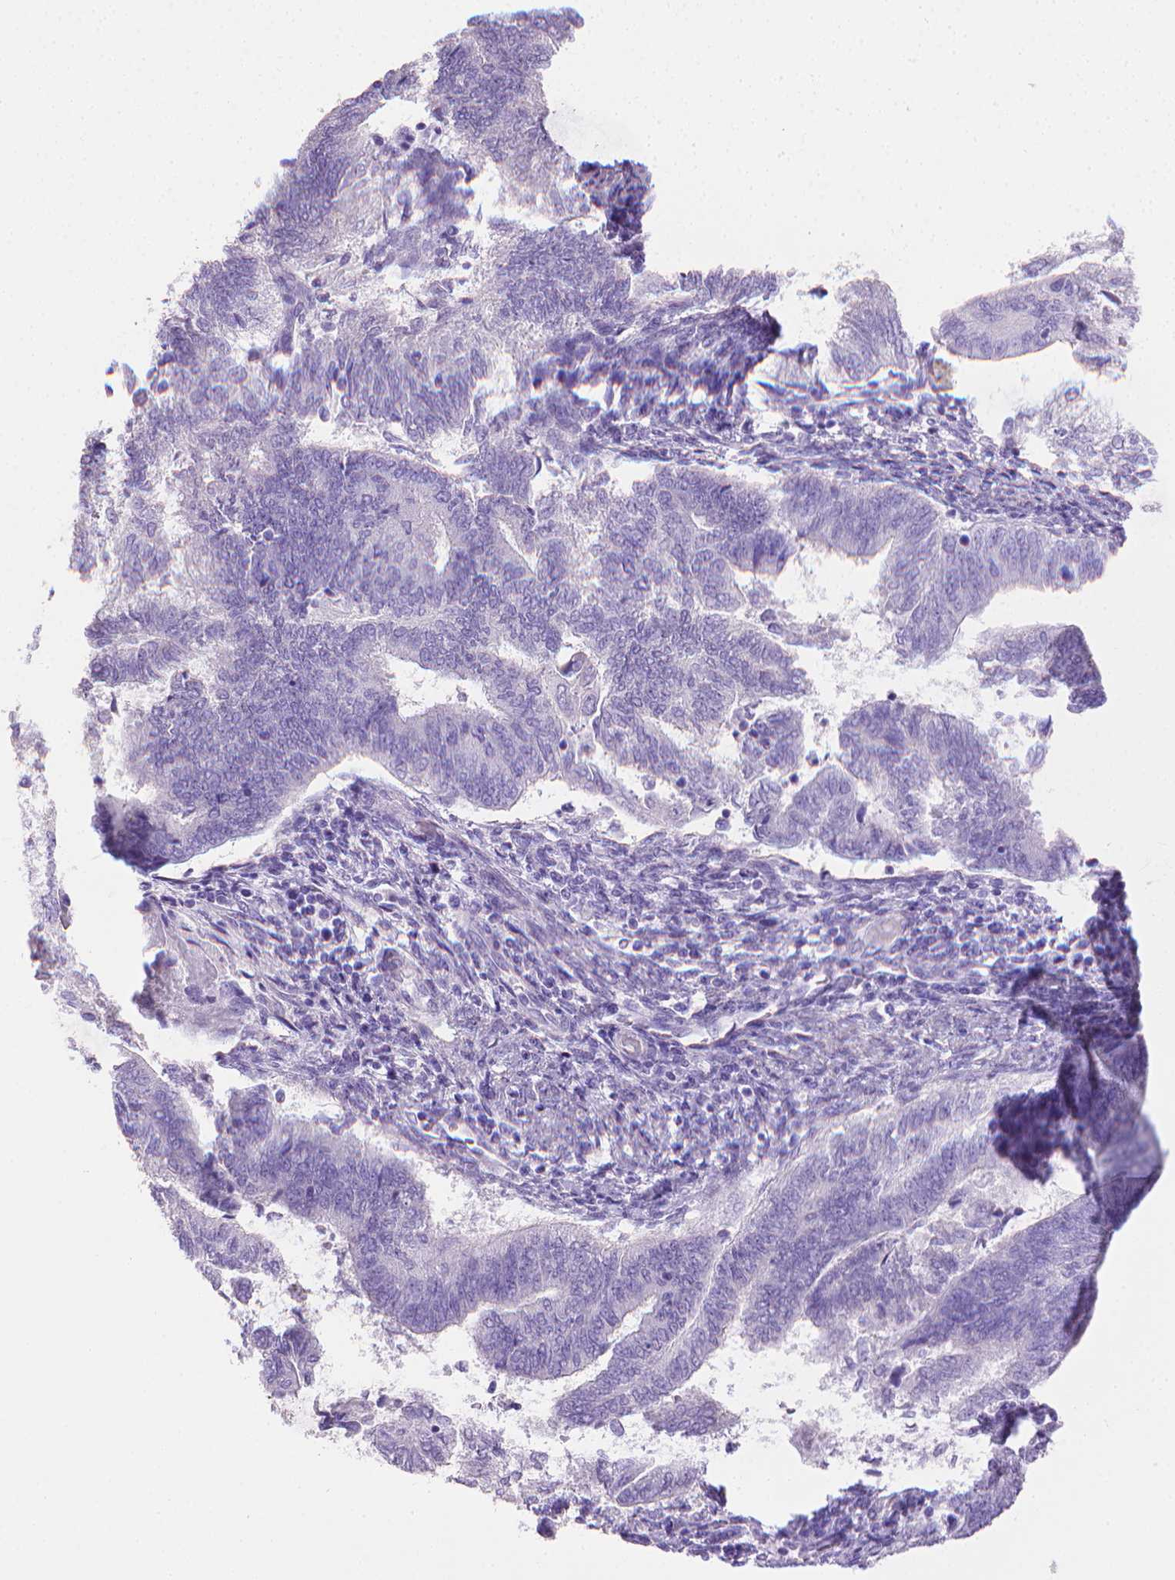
{"staining": {"intensity": "negative", "quantity": "none", "location": "none"}, "tissue": "endometrial cancer", "cell_type": "Tumor cells", "image_type": "cancer", "snomed": [{"axis": "morphology", "description": "Adenocarcinoma, NOS"}, {"axis": "topography", "description": "Endometrium"}], "caption": "The photomicrograph reveals no significant staining in tumor cells of endometrial cancer.", "gene": "PNMA2", "patient": {"sex": "female", "age": 65}}